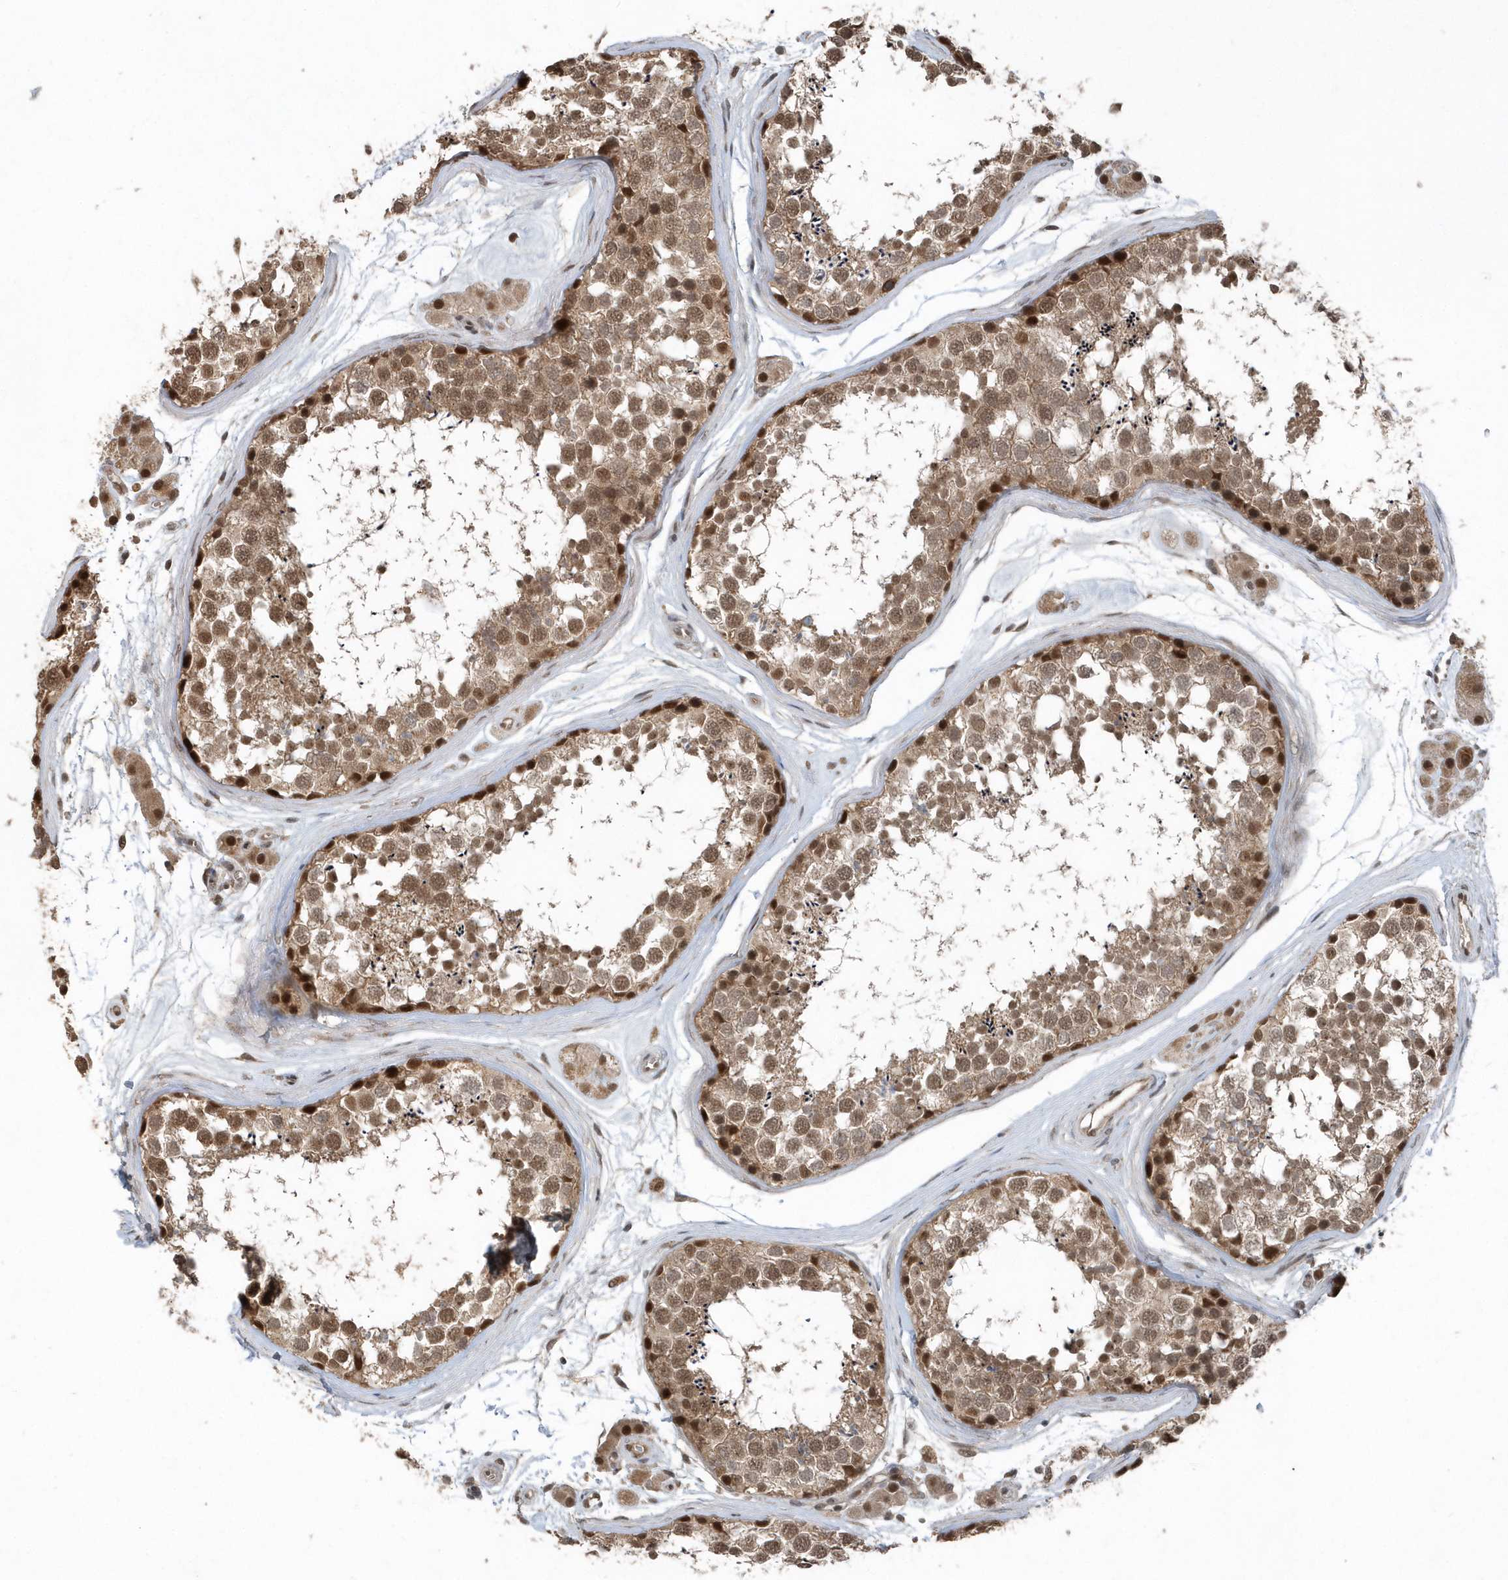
{"staining": {"intensity": "moderate", "quantity": ">75%", "location": "nuclear"}, "tissue": "testis", "cell_type": "Cells in seminiferous ducts", "image_type": "normal", "snomed": [{"axis": "morphology", "description": "Normal tissue, NOS"}, {"axis": "topography", "description": "Testis"}], "caption": "This image reveals immunohistochemistry staining of unremarkable testis, with medium moderate nuclear expression in approximately >75% of cells in seminiferous ducts.", "gene": "QTRT2", "patient": {"sex": "male", "age": 56}}